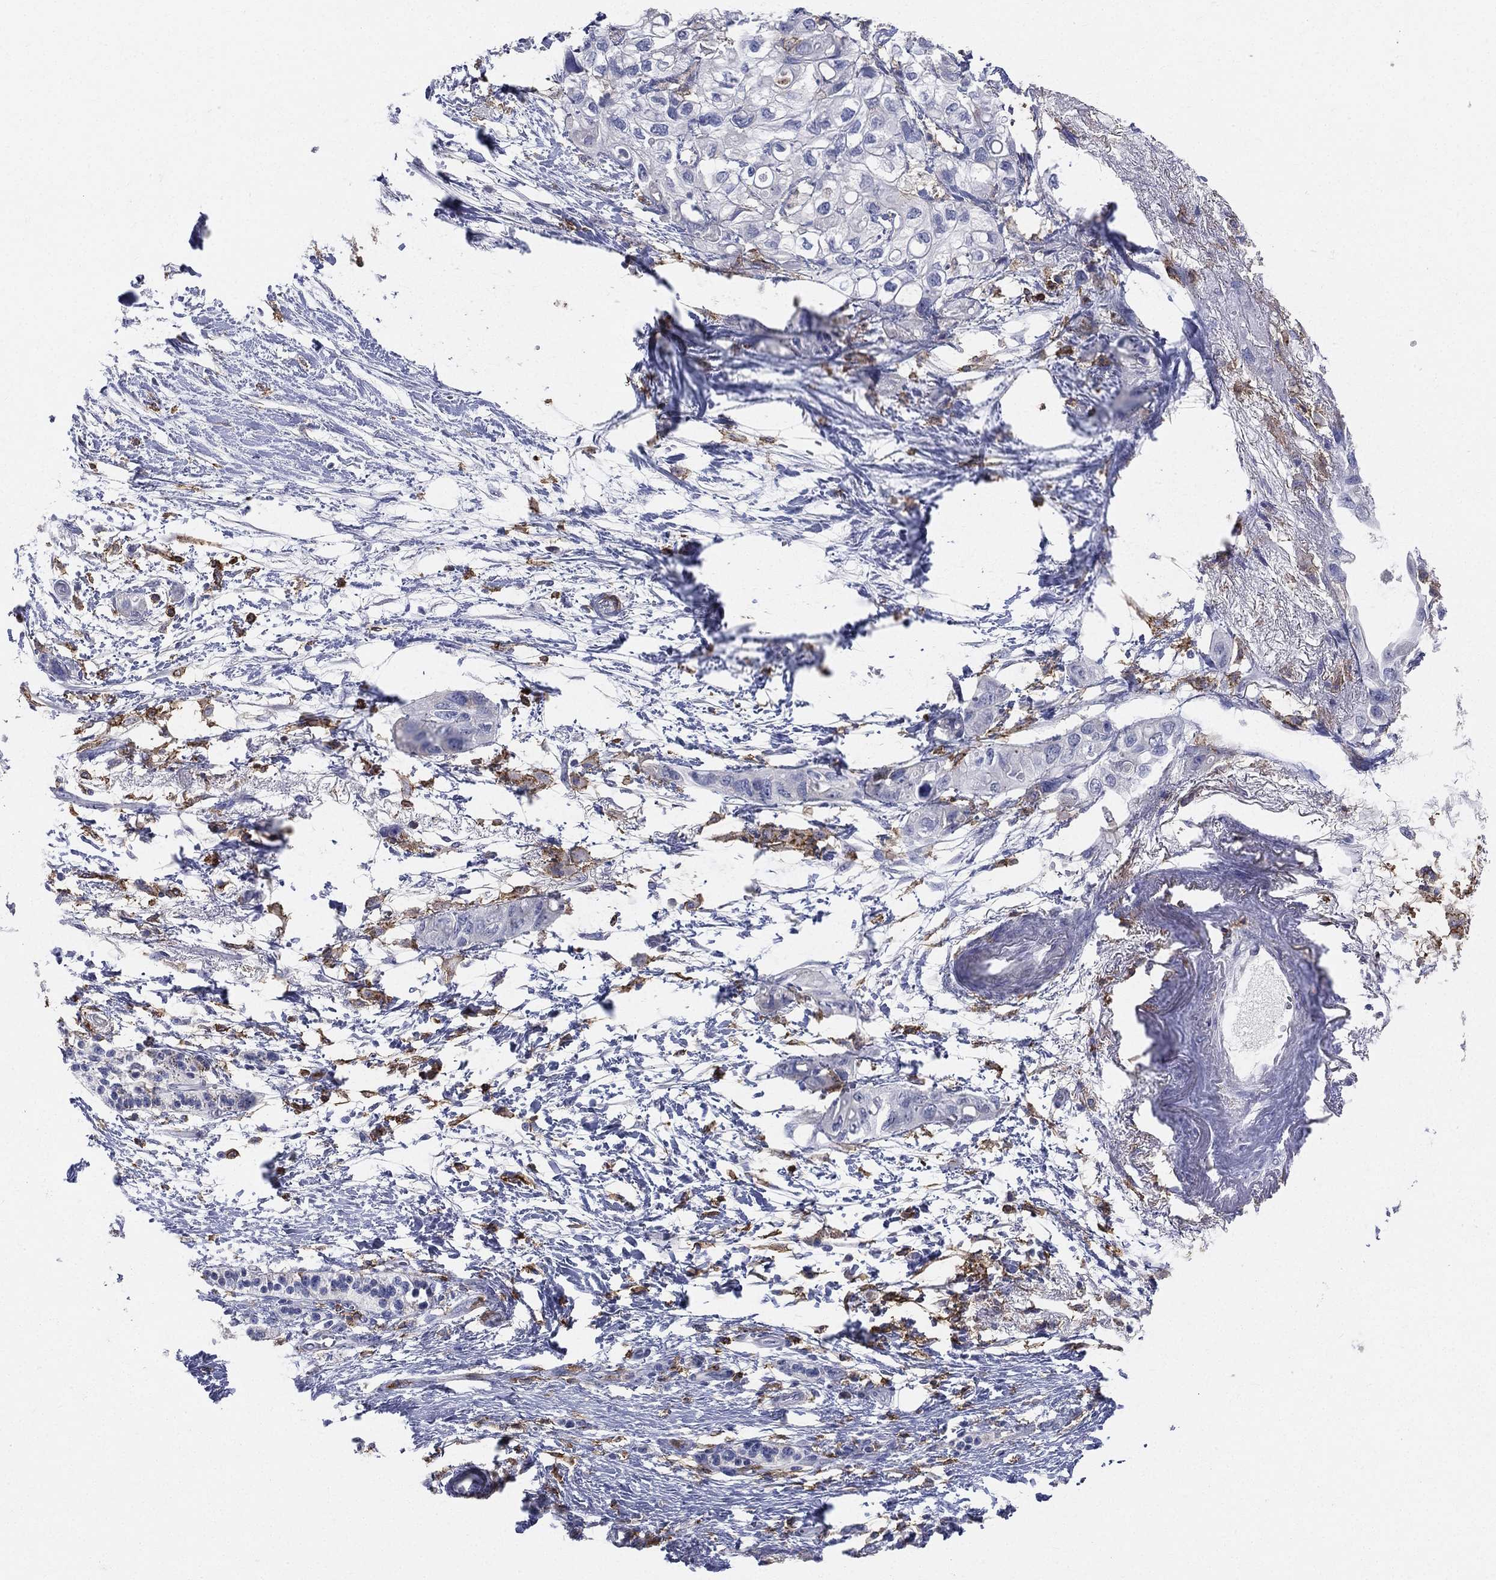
{"staining": {"intensity": "negative", "quantity": "none", "location": "none"}, "tissue": "pancreatic cancer", "cell_type": "Tumor cells", "image_type": "cancer", "snomed": [{"axis": "morphology", "description": "Adenocarcinoma, NOS"}, {"axis": "topography", "description": "Pancreas"}], "caption": "Immunohistochemistry (IHC) image of neoplastic tissue: human pancreatic adenocarcinoma stained with DAB (3,3'-diaminobenzidine) displays no significant protein positivity in tumor cells. (DAB immunohistochemistry visualized using brightfield microscopy, high magnification).", "gene": "CD33", "patient": {"sex": "female", "age": 72}}